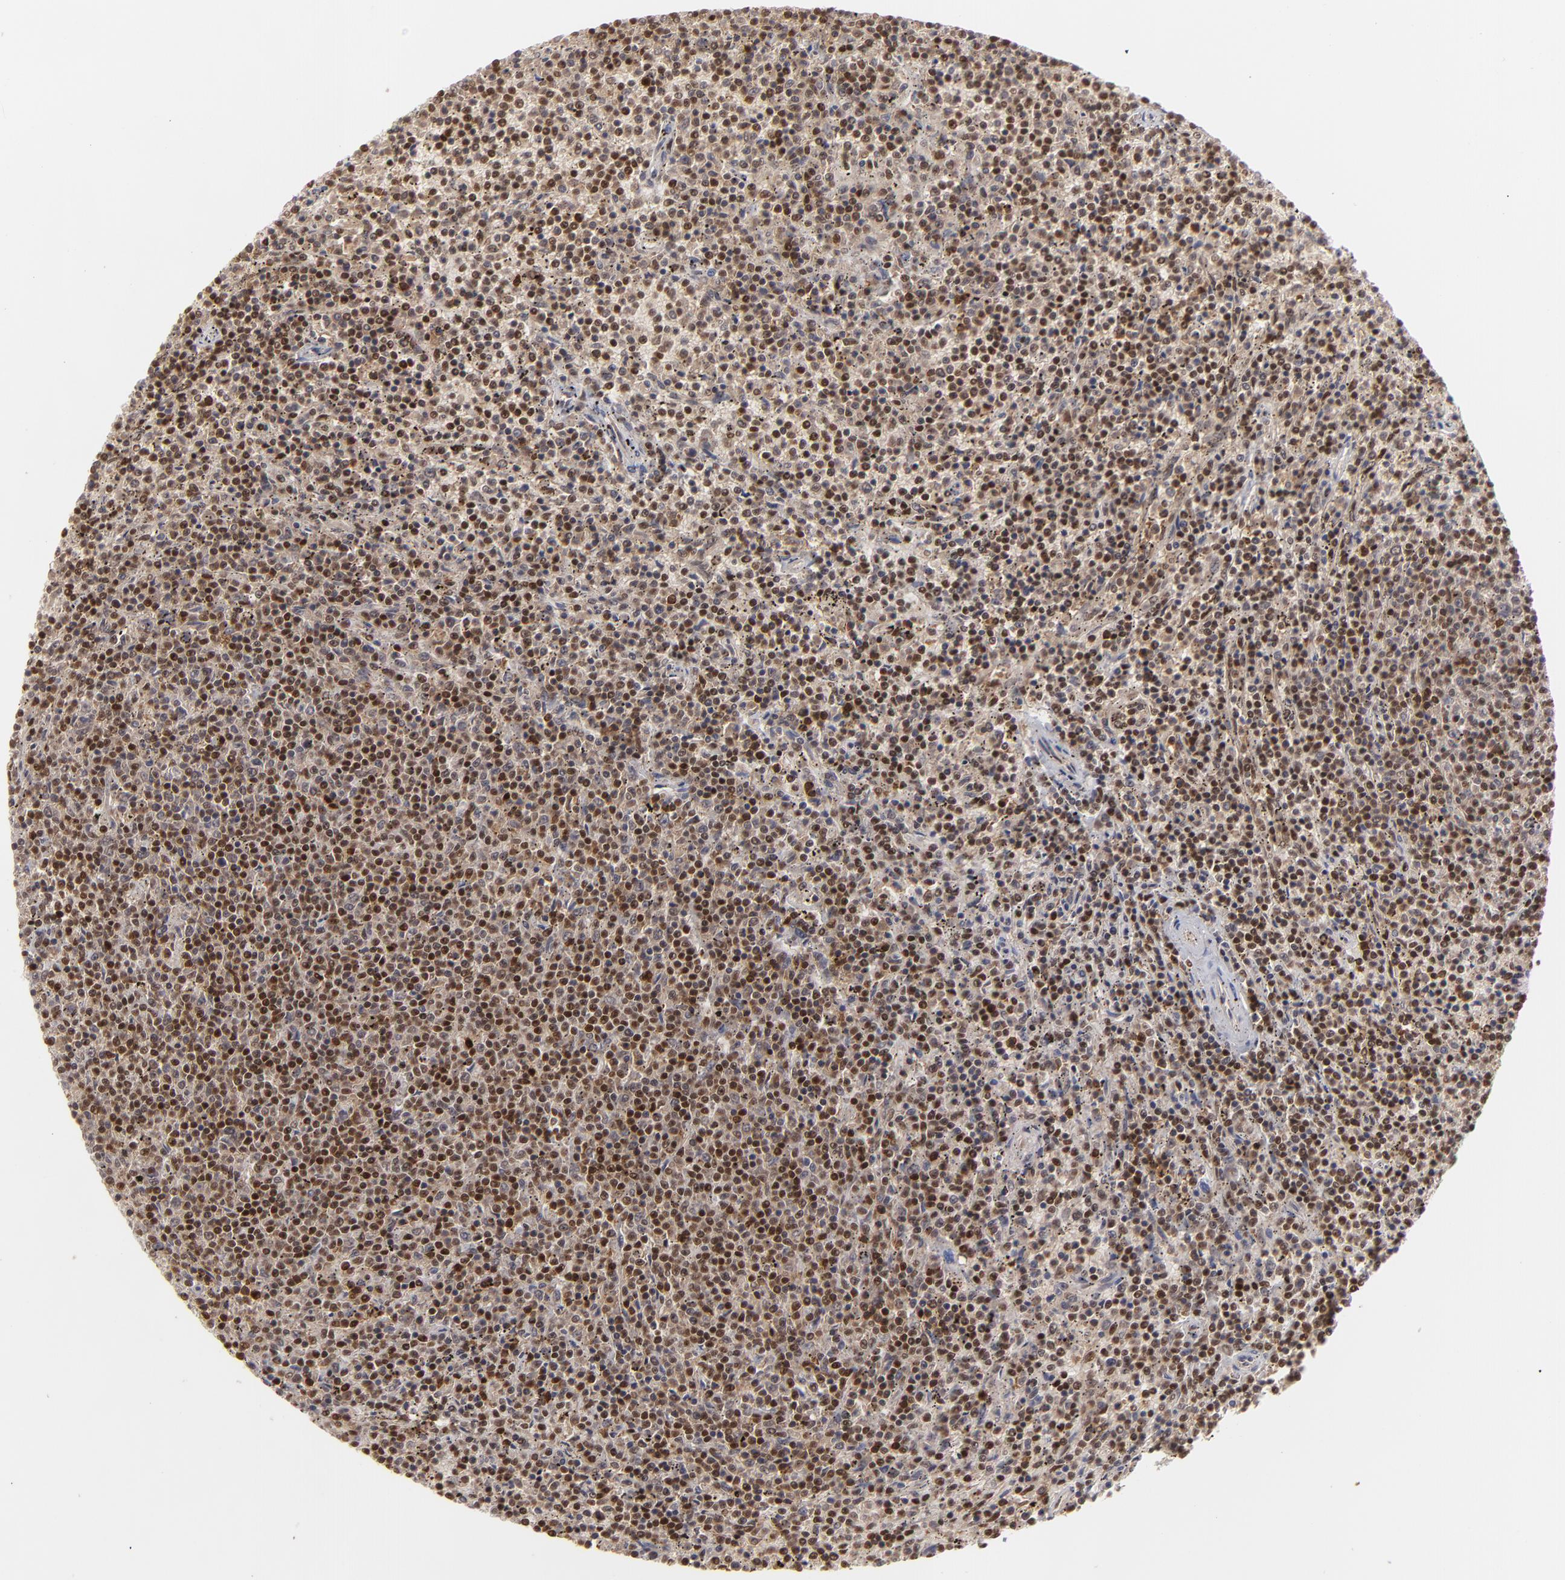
{"staining": {"intensity": "moderate", "quantity": ">75%", "location": "cytoplasmic/membranous,nuclear"}, "tissue": "lymphoma", "cell_type": "Tumor cells", "image_type": "cancer", "snomed": [{"axis": "morphology", "description": "Malignant lymphoma, non-Hodgkin's type, Low grade"}, {"axis": "topography", "description": "Spleen"}], "caption": "Immunohistochemistry (DAB) staining of human malignant lymphoma, non-Hodgkin's type (low-grade) exhibits moderate cytoplasmic/membranous and nuclear protein staining in approximately >75% of tumor cells. (Stains: DAB in brown, nuclei in blue, Microscopy: brightfield microscopy at high magnification).", "gene": "GSR", "patient": {"sex": "female", "age": 50}}